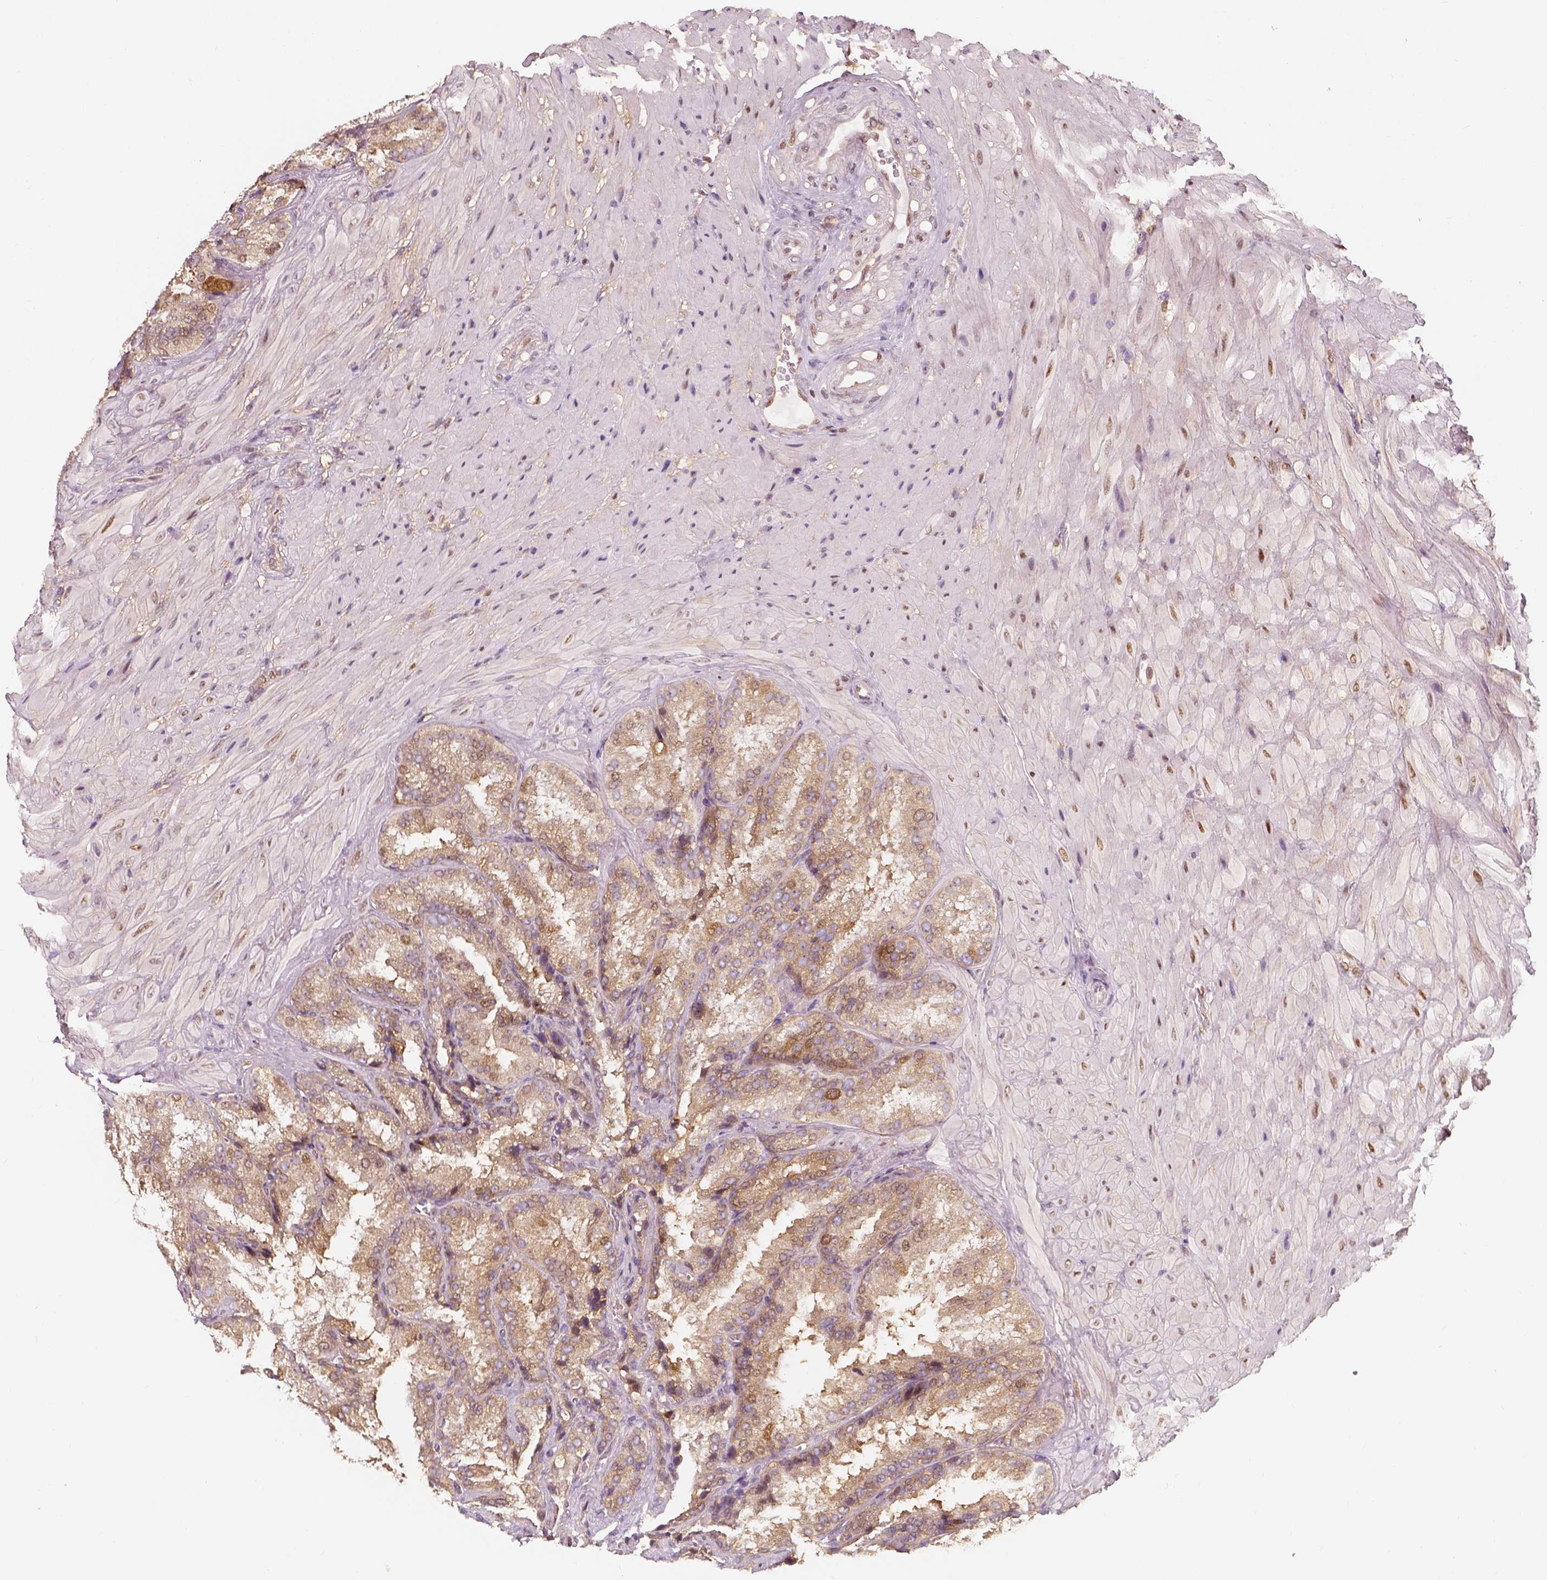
{"staining": {"intensity": "moderate", "quantity": ">75%", "location": "cytoplasmic/membranous"}, "tissue": "seminal vesicle", "cell_type": "Glandular cells", "image_type": "normal", "snomed": [{"axis": "morphology", "description": "Normal tissue, NOS"}, {"axis": "topography", "description": "Seminal veicle"}], "caption": "Protein expression analysis of unremarkable human seminal vesicle reveals moderate cytoplasmic/membranous expression in about >75% of glandular cells. Immunohistochemistry stains the protein in brown and the nuclei are stained blue.", "gene": "SQSTM1", "patient": {"sex": "male", "age": 37}}